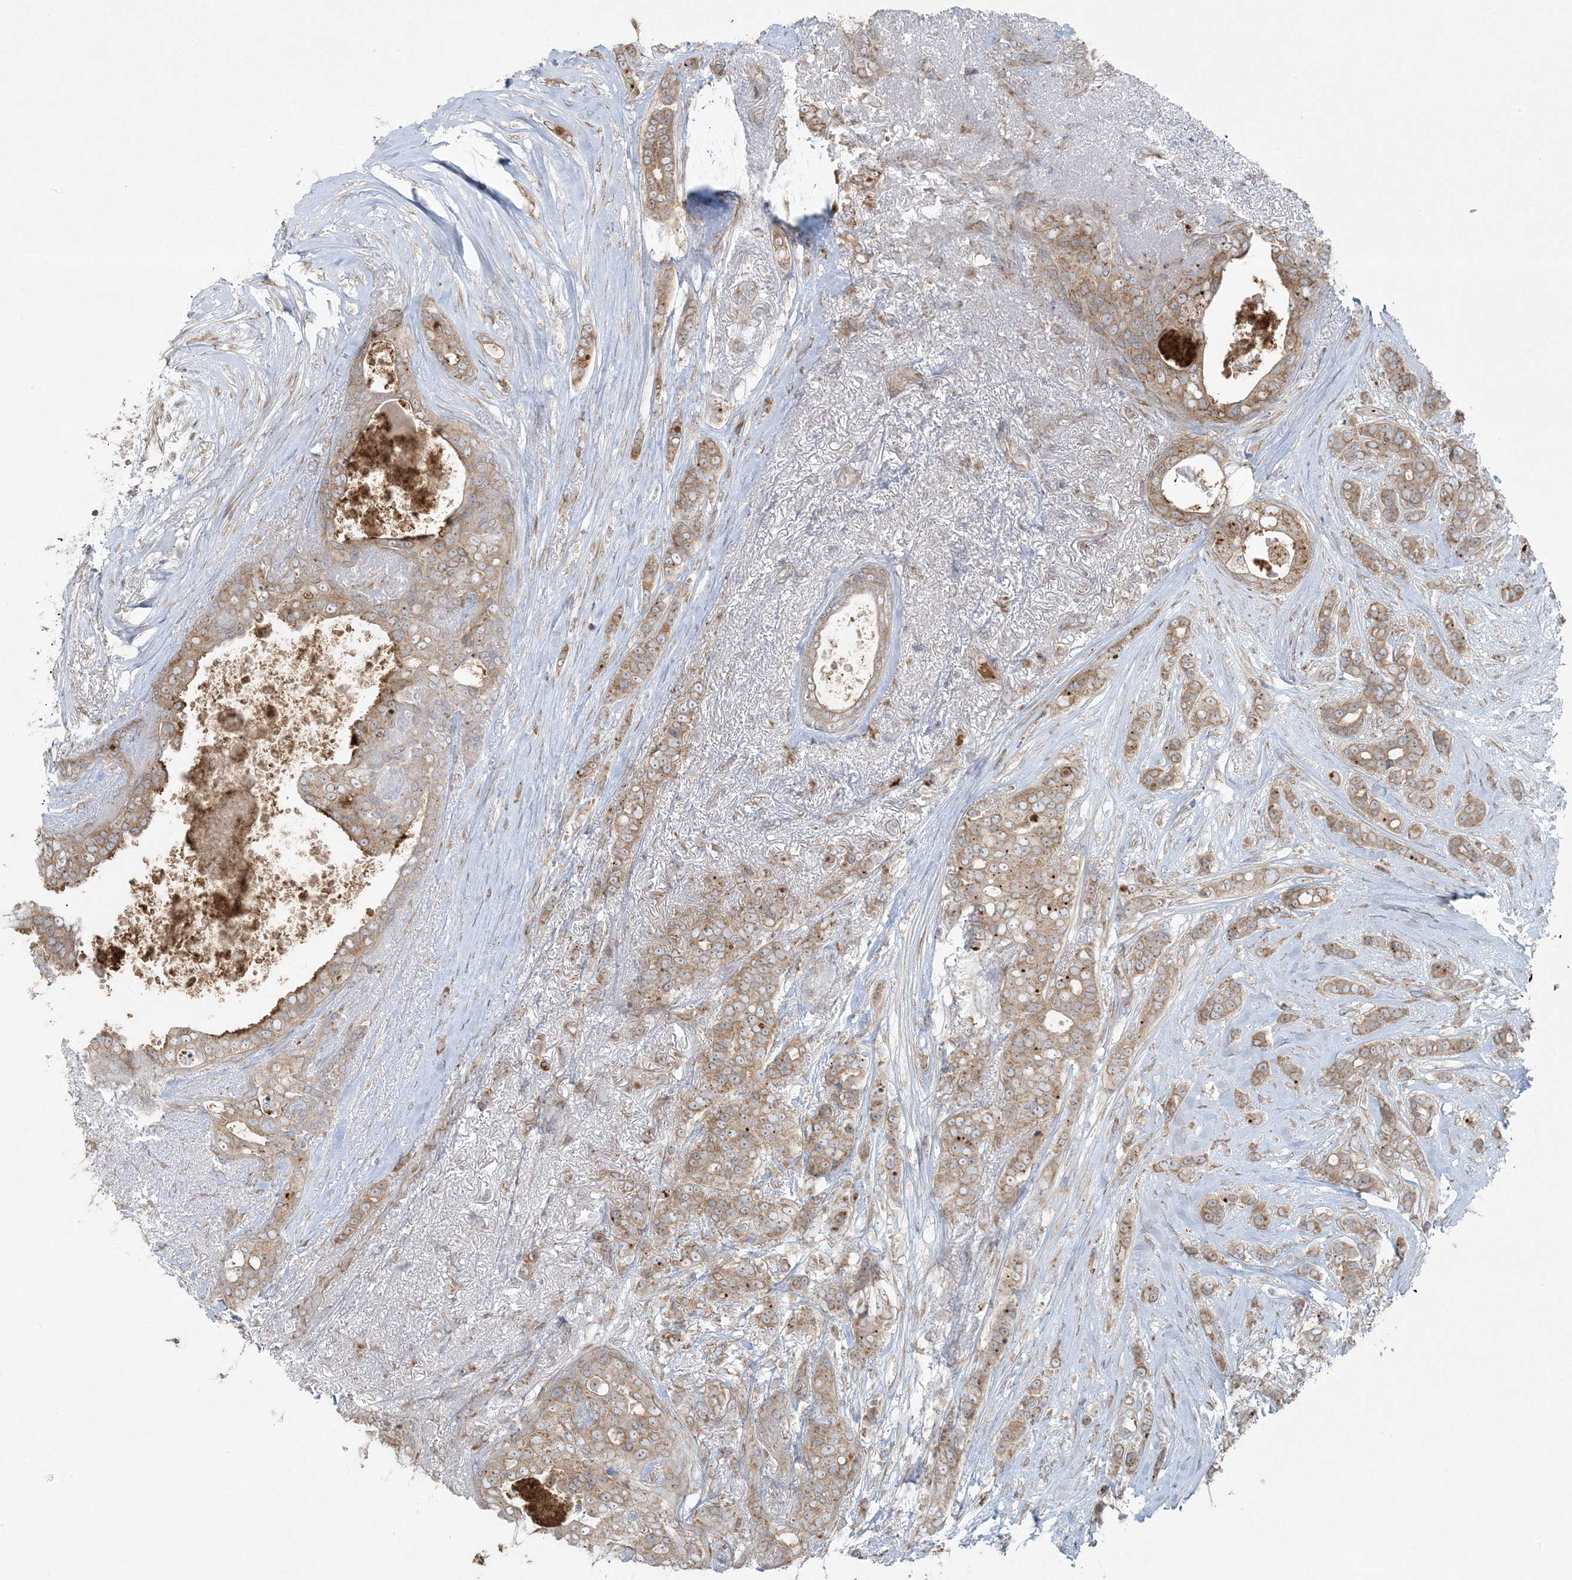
{"staining": {"intensity": "moderate", "quantity": ">75%", "location": "cytoplasmic/membranous"}, "tissue": "breast cancer", "cell_type": "Tumor cells", "image_type": "cancer", "snomed": [{"axis": "morphology", "description": "Lobular carcinoma"}, {"axis": "topography", "description": "Breast"}], "caption": "The micrograph displays immunohistochemical staining of breast lobular carcinoma. There is moderate cytoplasmic/membranous expression is seen in about >75% of tumor cells. Ihc stains the protein in brown and the nuclei are stained blue.", "gene": "ZNF263", "patient": {"sex": "female", "age": 51}}